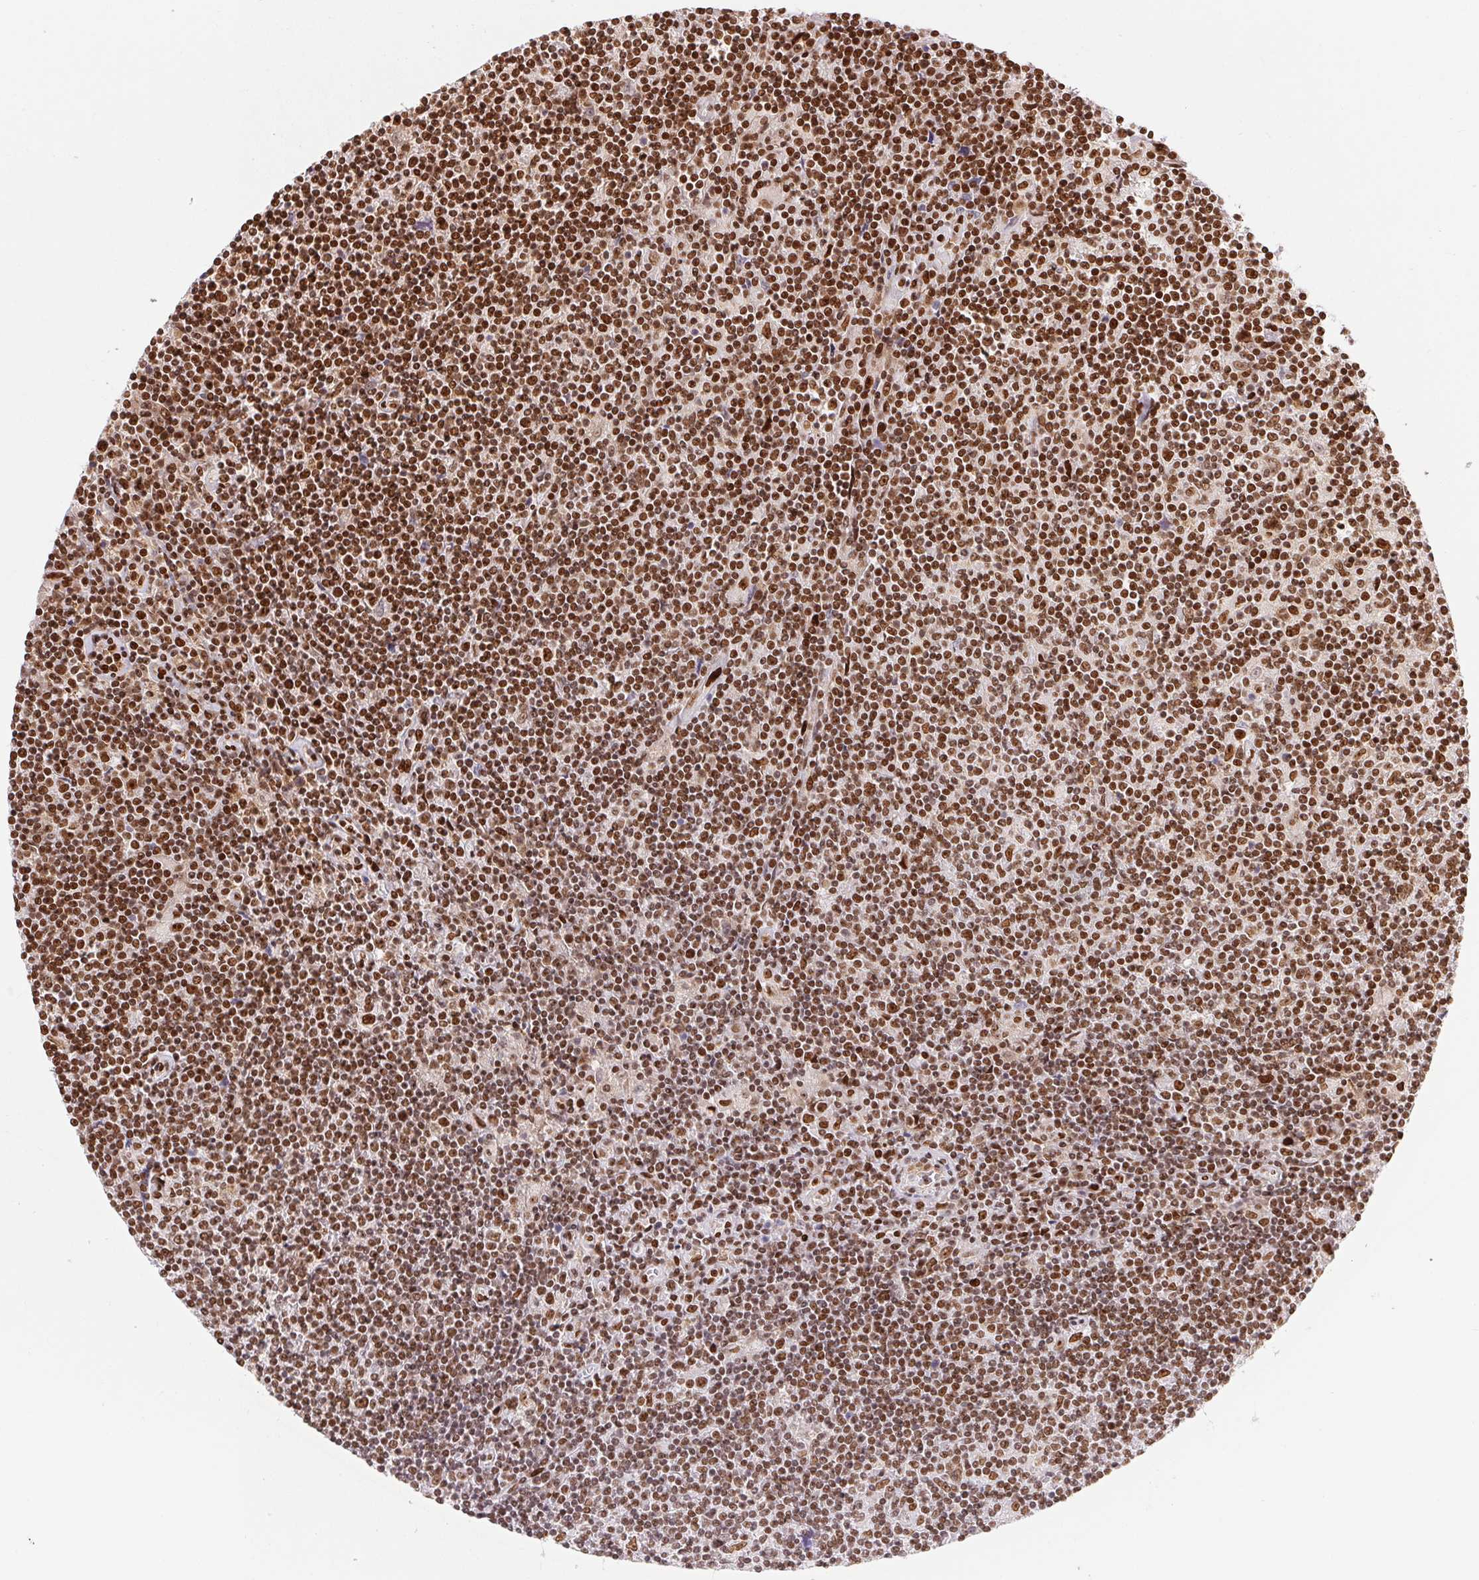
{"staining": {"intensity": "moderate", "quantity": ">75%", "location": "nuclear"}, "tissue": "lymphoma", "cell_type": "Tumor cells", "image_type": "cancer", "snomed": [{"axis": "morphology", "description": "Hodgkin's disease, NOS"}, {"axis": "topography", "description": "Lymph node"}], "caption": "Immunohistochemistry of human lymphoma demonstrates medium levels of moderate nuclear staining in about >75% of tumor cells. (Brightfield microscopy of DAB IHC at high magnification).", "gene": "ZNF80", "patient": {"sex": "male", "age": 40}}